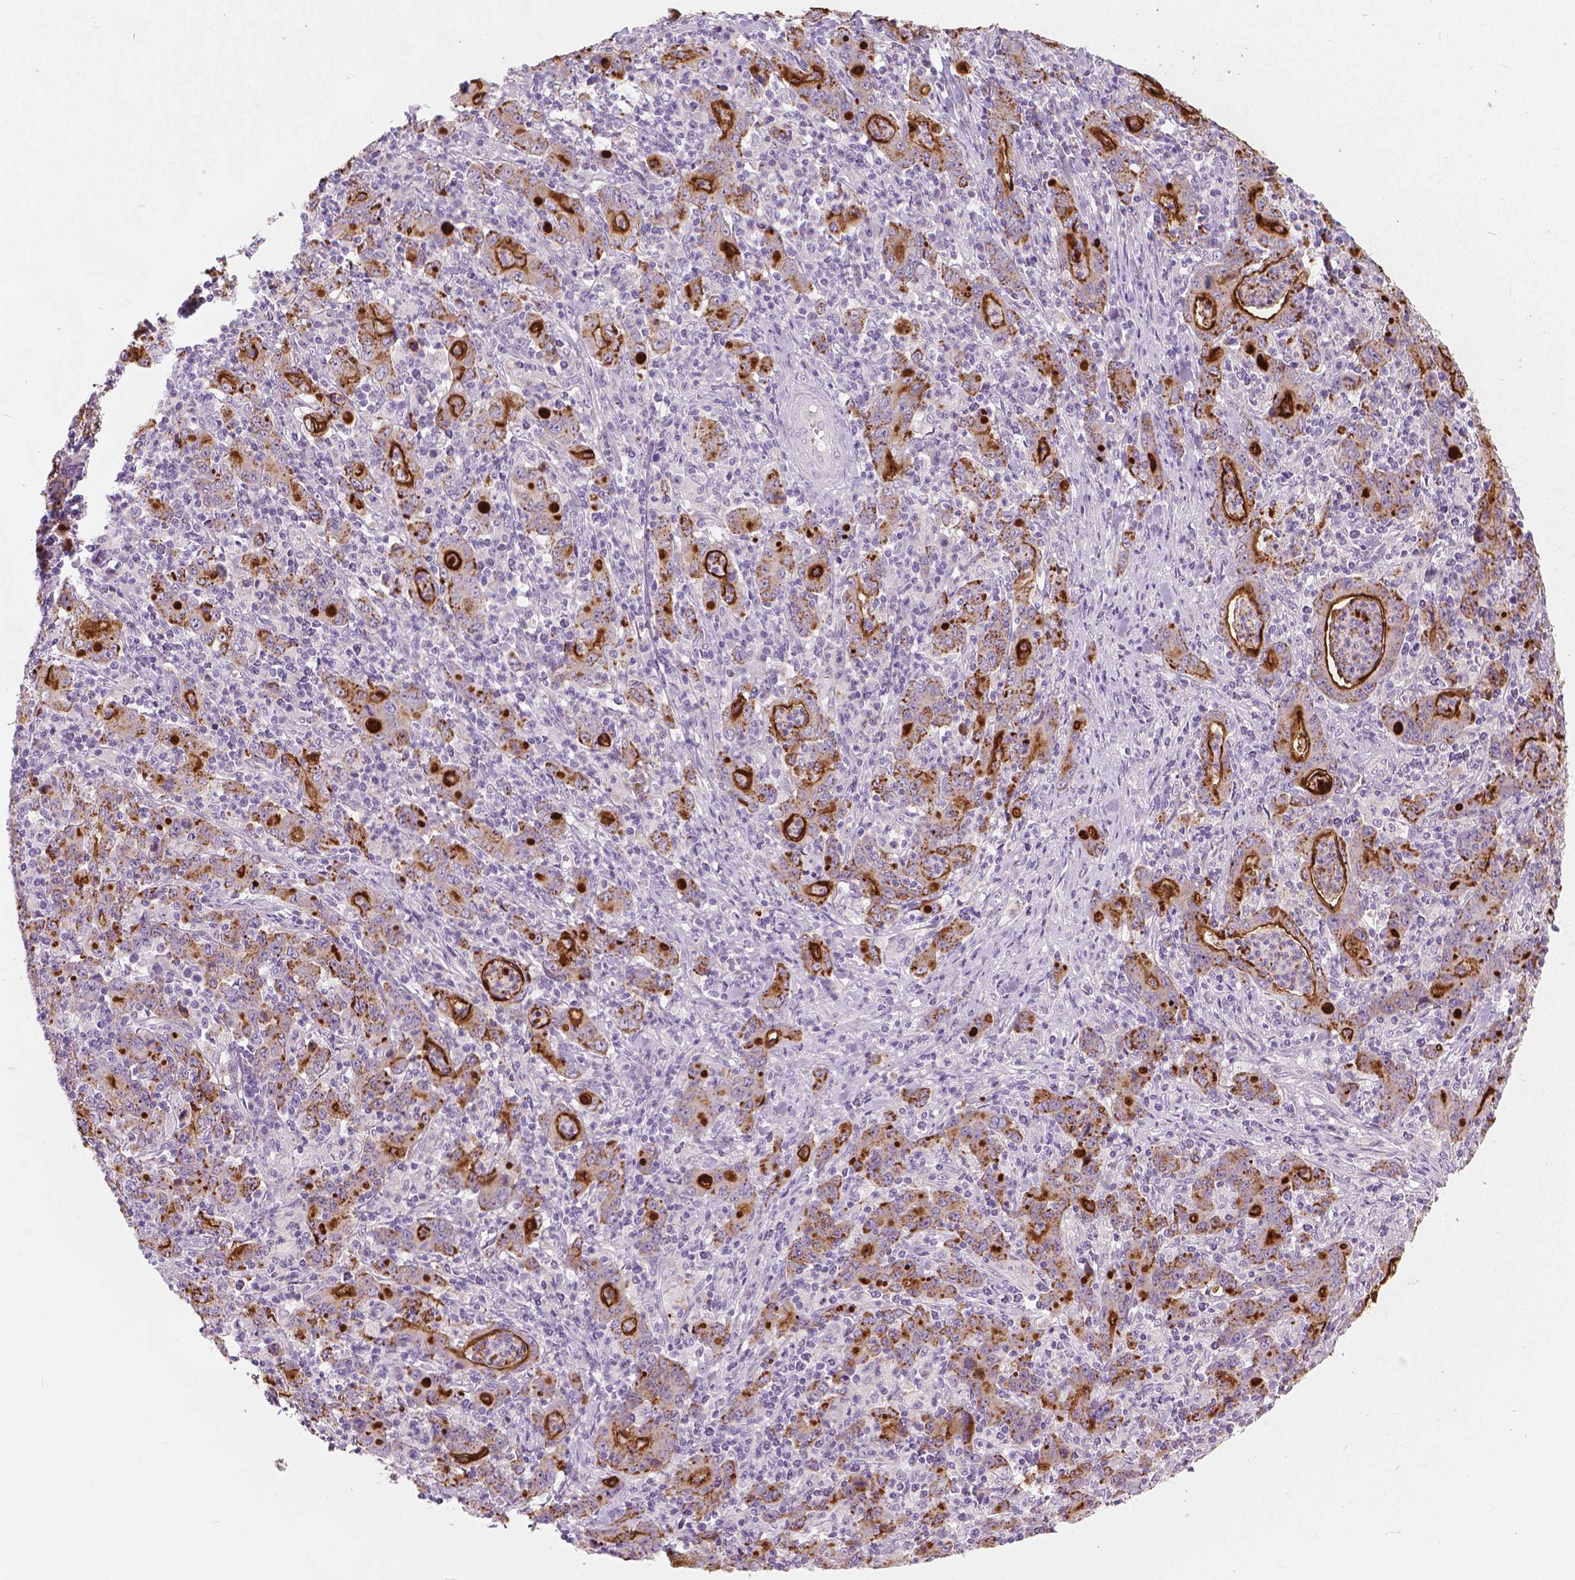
{"staining": {"intensity": "strong", "quantity": "<25%", "location": "cytoplasmic/membranous"}, "tissue": "stomach cancer", "cell_type": "Tumor cells", "image_type": "cancer", "snomed": [{"axis": "morphology", "description": "Adenocarcinoma, NOS"}, {"axis": "topography", "description": "Stomach, upper"}], "caption": "Approximately <25% of tumor cells in adenocarcinoma (stomach) exhibit strong cytoplasmic/membranous protein positivity as visualized by brown immunohistochemical staining.", "gene": "GPRC5A", "patient": {"sex": "male", "age": 69}}